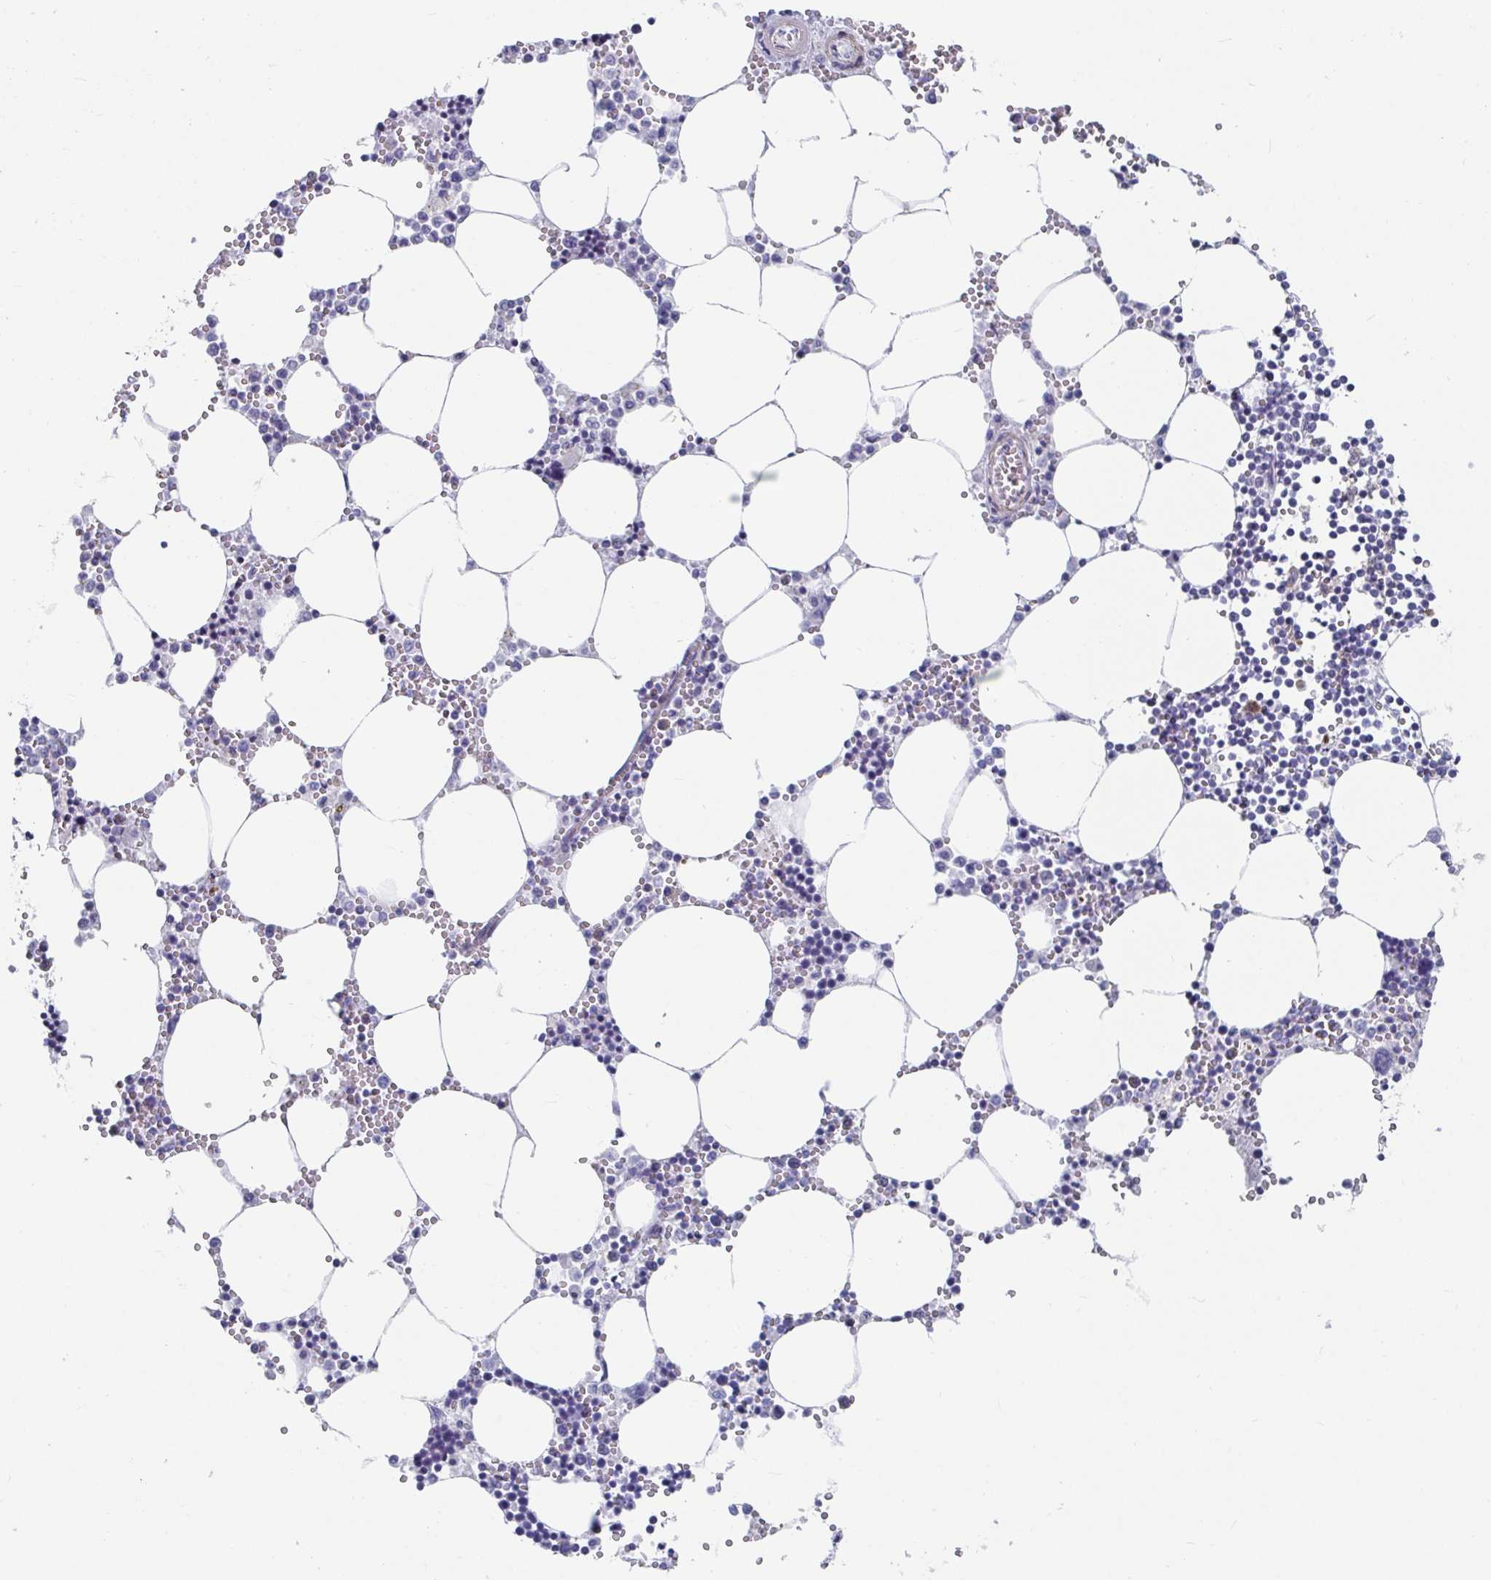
{"staining": {"intensity": "negative", "quantity": "none", "location": "none"}, "tissue": "bone marrow", "cell_type": "Hematopoietic cells", "image_type": "normal", "snomed": [{"axis": "morphology", "description": "Normal tissue, NOS"}, {"axis": "topography", "description": "Bone marrow"}], "caption": "High magnification brightfield microscopy of benign bone marrow stained with DAB (3,3'-diaminobenzidine) (brown) and counterstained with hematoxylin (blue): hematopoietic cells show no significant positivity.", "gene": "ZFP82", "patient": {"sex": "male", "age": 54}}